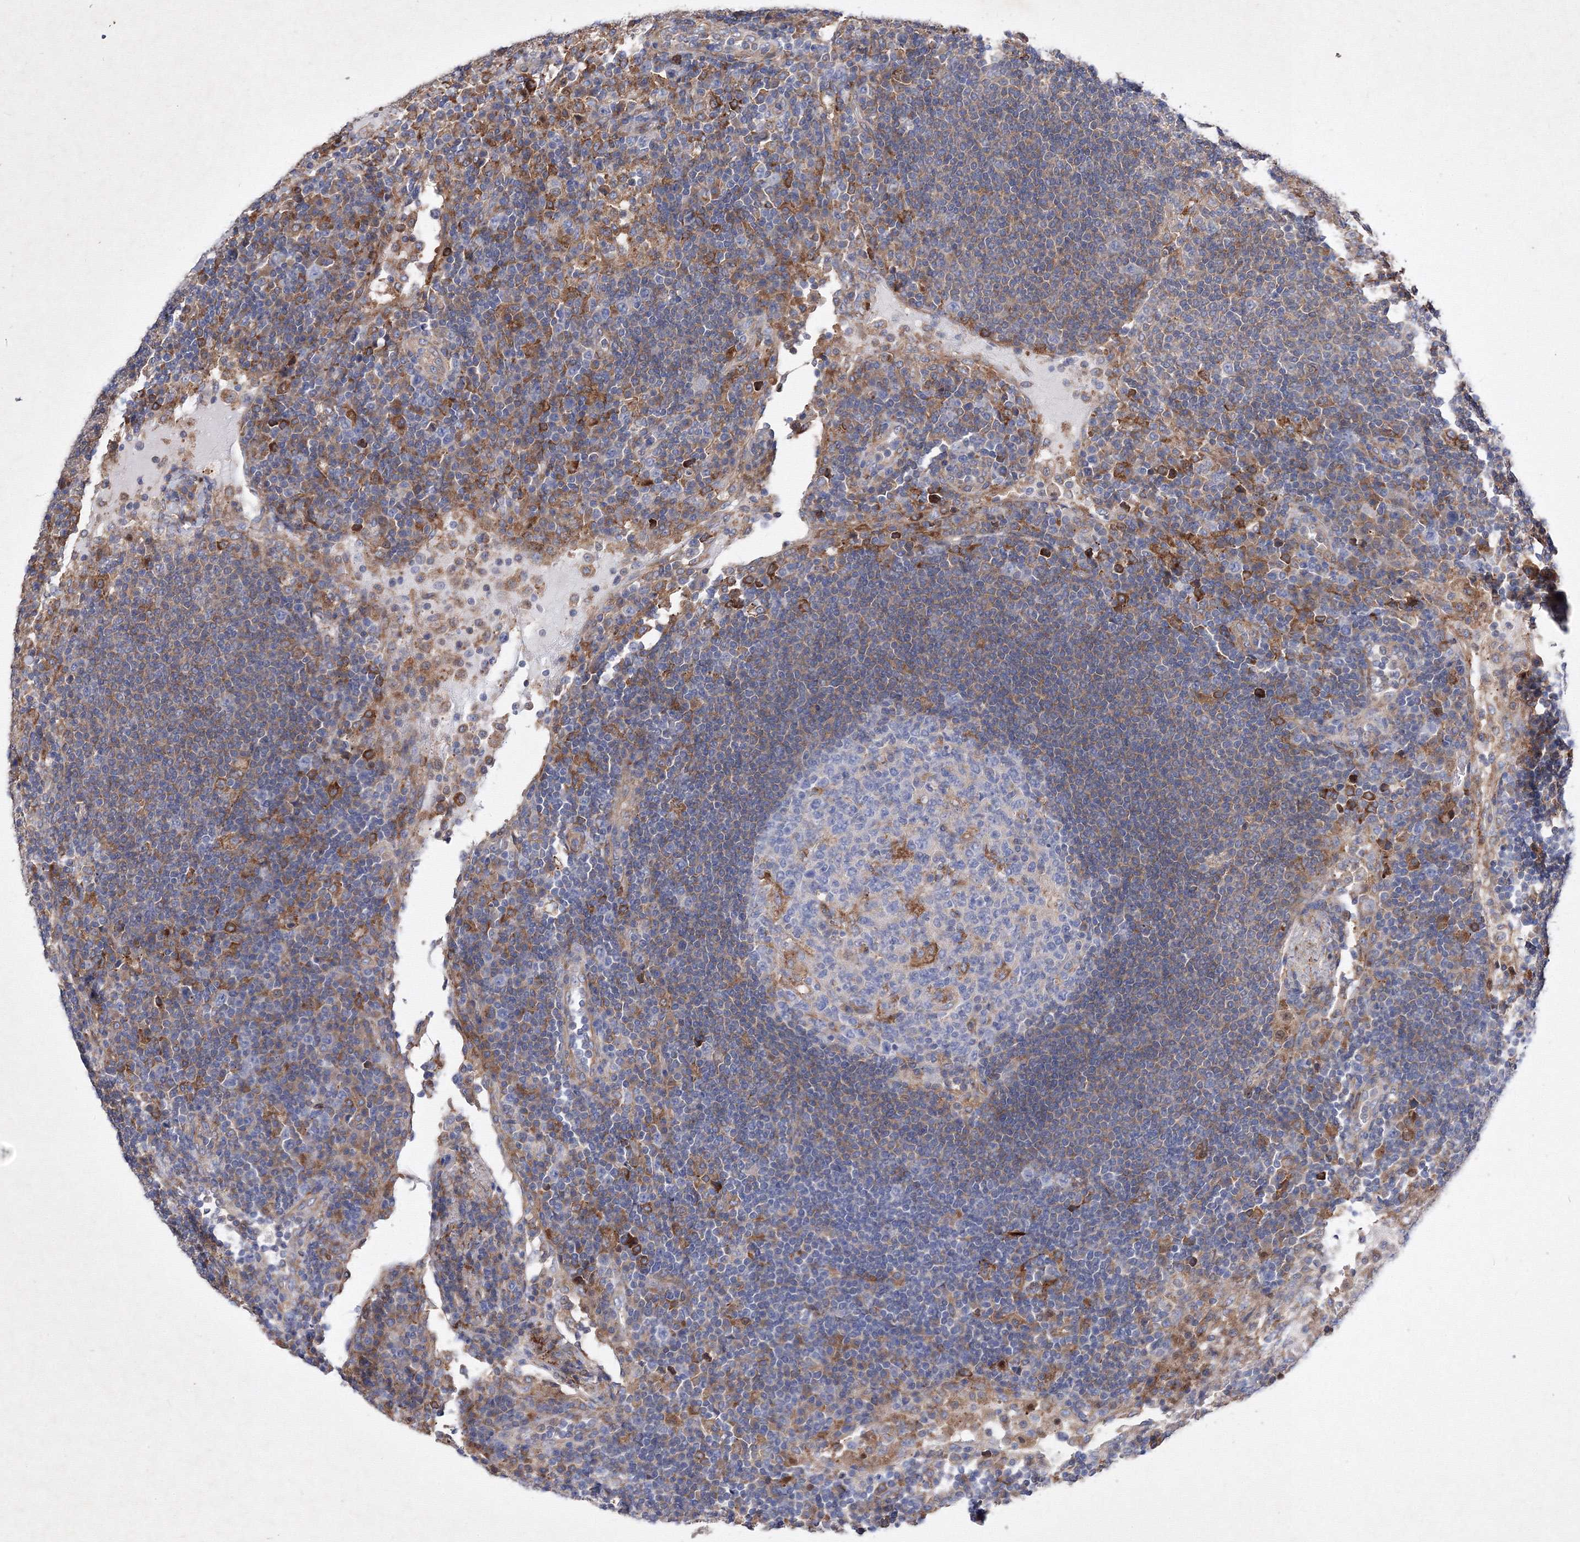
{"staining": {"intensity": "moderate", "quantity": "<25%", "location": "cytoplasmic/membranous"}, "tissue": "lymph node", "cell_type": "Germinal center cells", "image_type": "normal", "snomed": [{"axis": "morphology", "description": "Normal tissue, NOS"}, {"axis": "topography", "description": "Lymph node"}], "caption": "An immunohistochemistry image of normal tissue is shown. Protein staining in brown shows moderate cytoplasmic/membranous positivity in lymph node within germinal center cells.", "gene": "SNX18", "patient": {"sex": "female", "age": 53}}